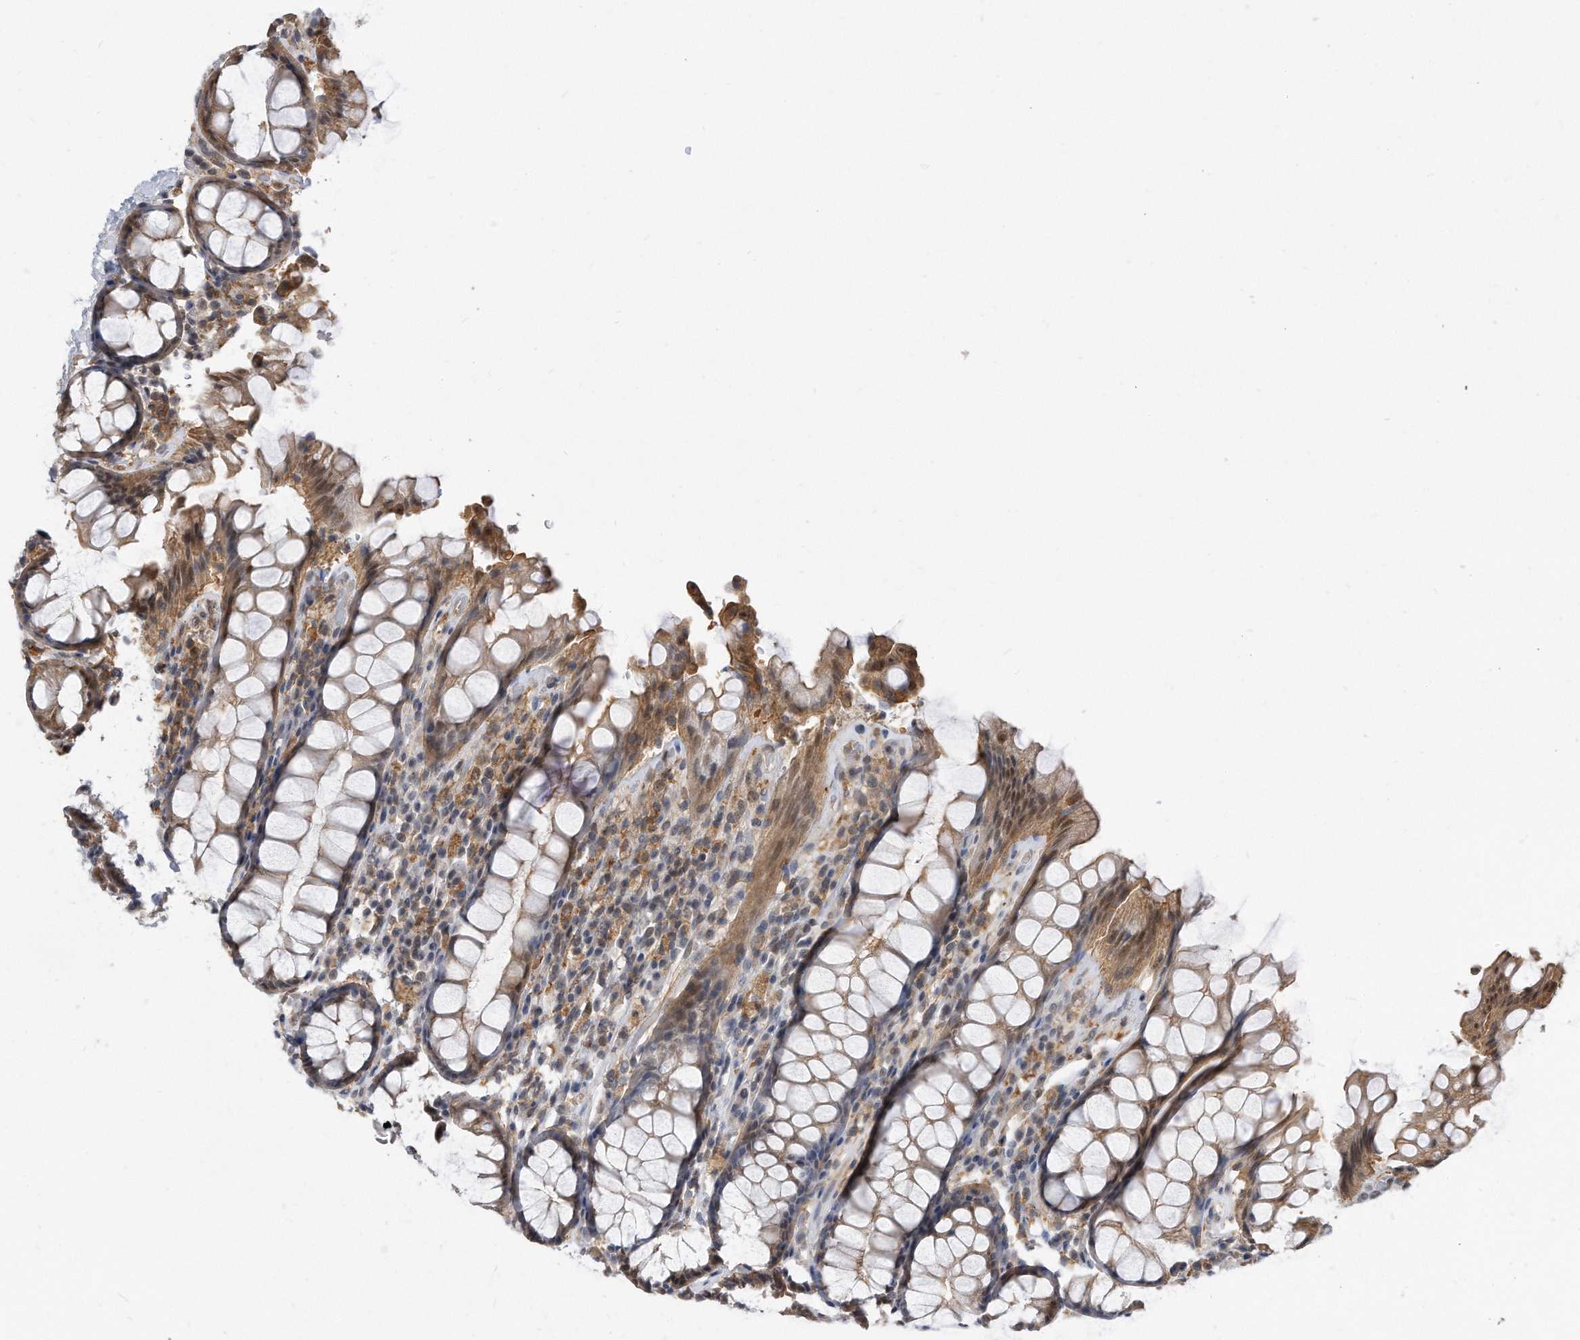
{"staining": {"intensity": "moderate", "quantity": ">75%", "location": "cytoplasmic/membranous,nuclear"}, "tissue": "rectum", "cell_type": "Glandular cells", "image_type": "normal", "snomed": [{"axis": "morphology", "description": "Normal tissue, NOS"}, {"axis": "topography", "description": "Rectum"}], "caption": "High-magnification brightfield microscopy of normal rectum stained with DAB (brown) and counterstained with hematoxylin (blue). glandular cells exhibit moderate cytoplasmic/membranous,nuclear expression is seen in approximately>75% of cells. The staining is performed using DAB brown chromogen to label protein expression. The nuclei are counter-stained blue using hematoxylin.", "gene": "TCP1", "patient": {"sex": "male", "age": 64}}